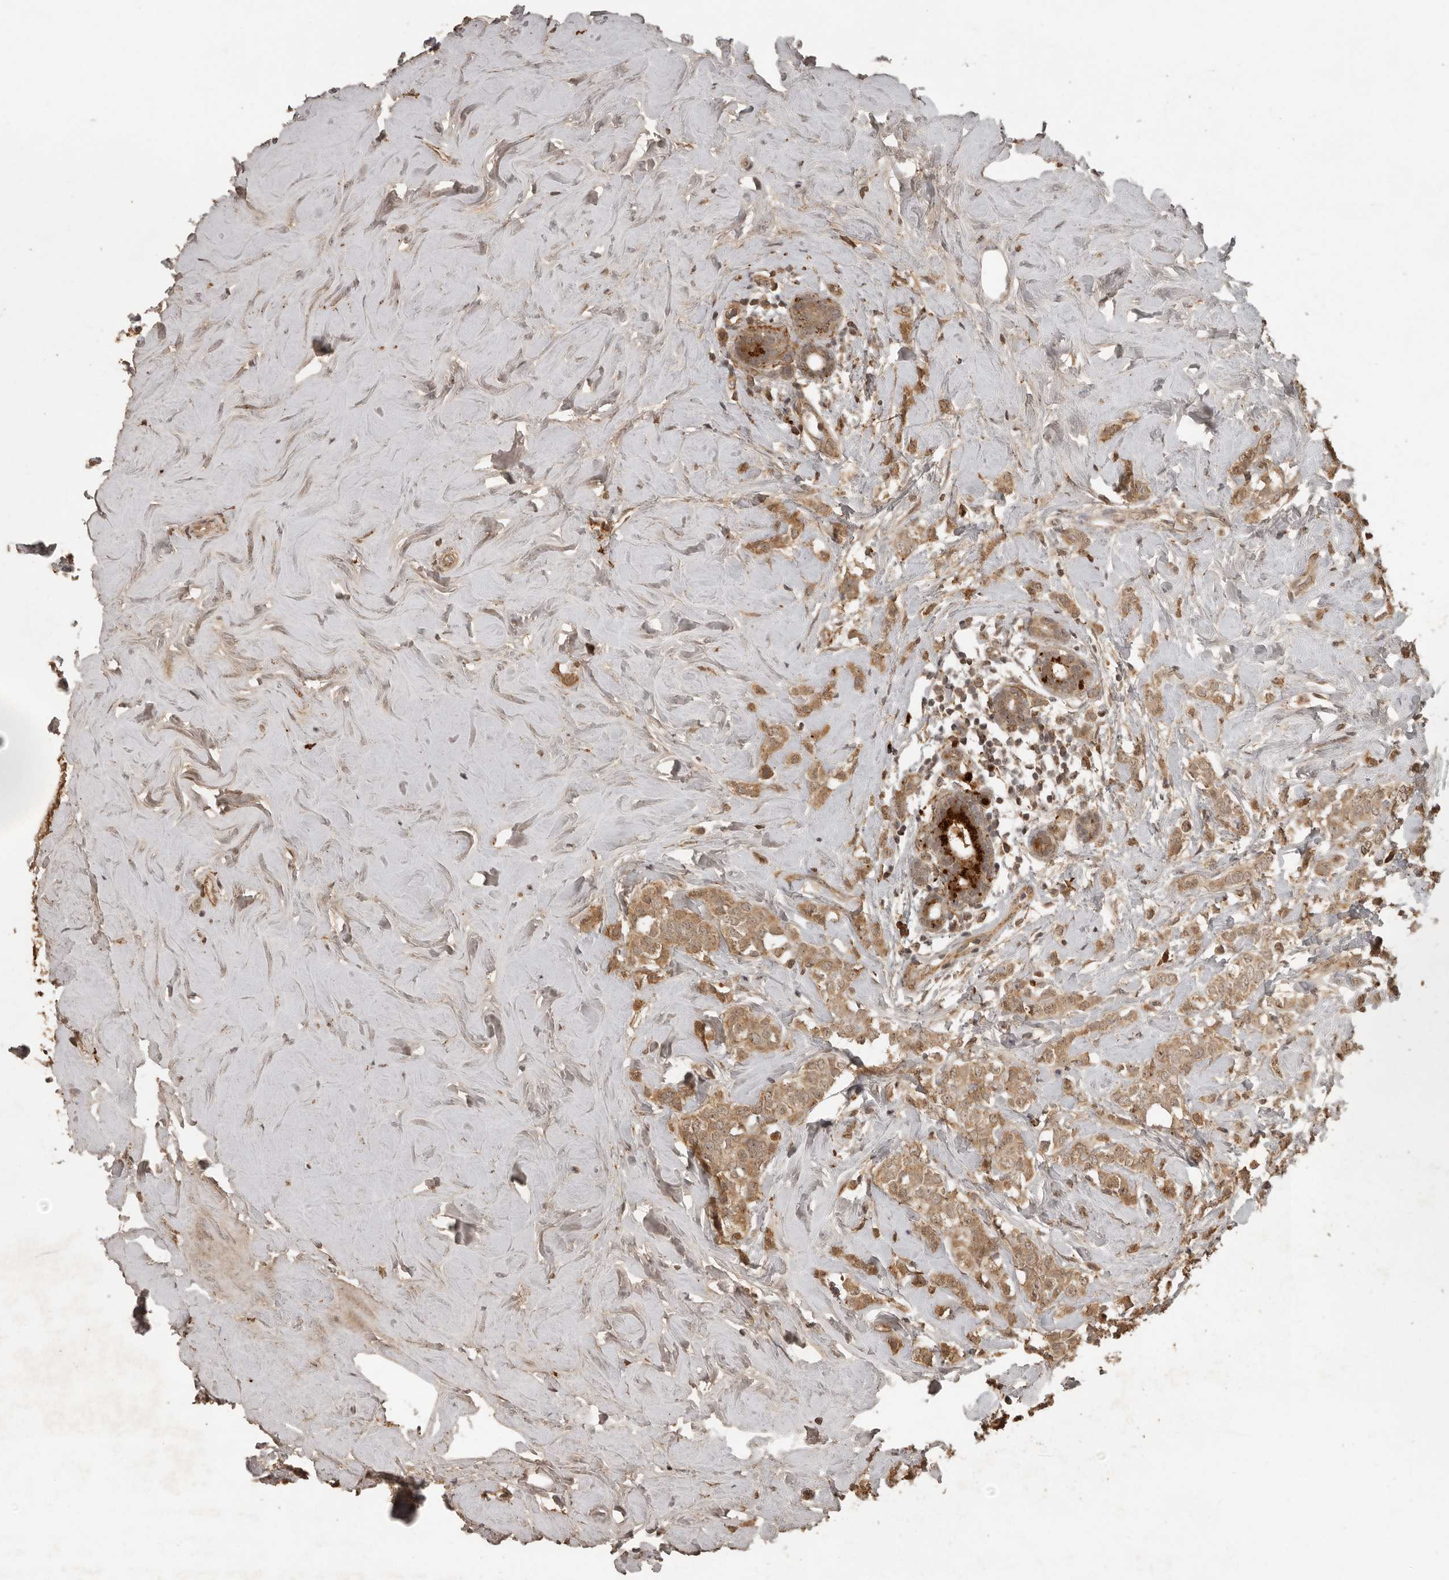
{"staining": {"intensity": "moderate", "quantity": ">75%", "location": "cytoplasmic/membranous,nuclear"}, "tissue": "breast cancer", "cell_type": "Tumor cells", "image_type": "cancer", "snomed": [{"axis": "morphology", "description": "Lobular carcinoma"}, {"axis": "topography", "description": "Breast"}], "caption": "Tumor cells reveal moderate cytoplasmic/membranous and nuclear expression in about >75% of cells in breast cancer (lobular carcinoma). The staining was performed using DAB (3,3'-diaminobenzidine), with brown indicating positive protein expression. Nuclei are stained blue with hematoxylin.", "gene": "CTF1", "patient": {"sex": "female", "age": 47}}